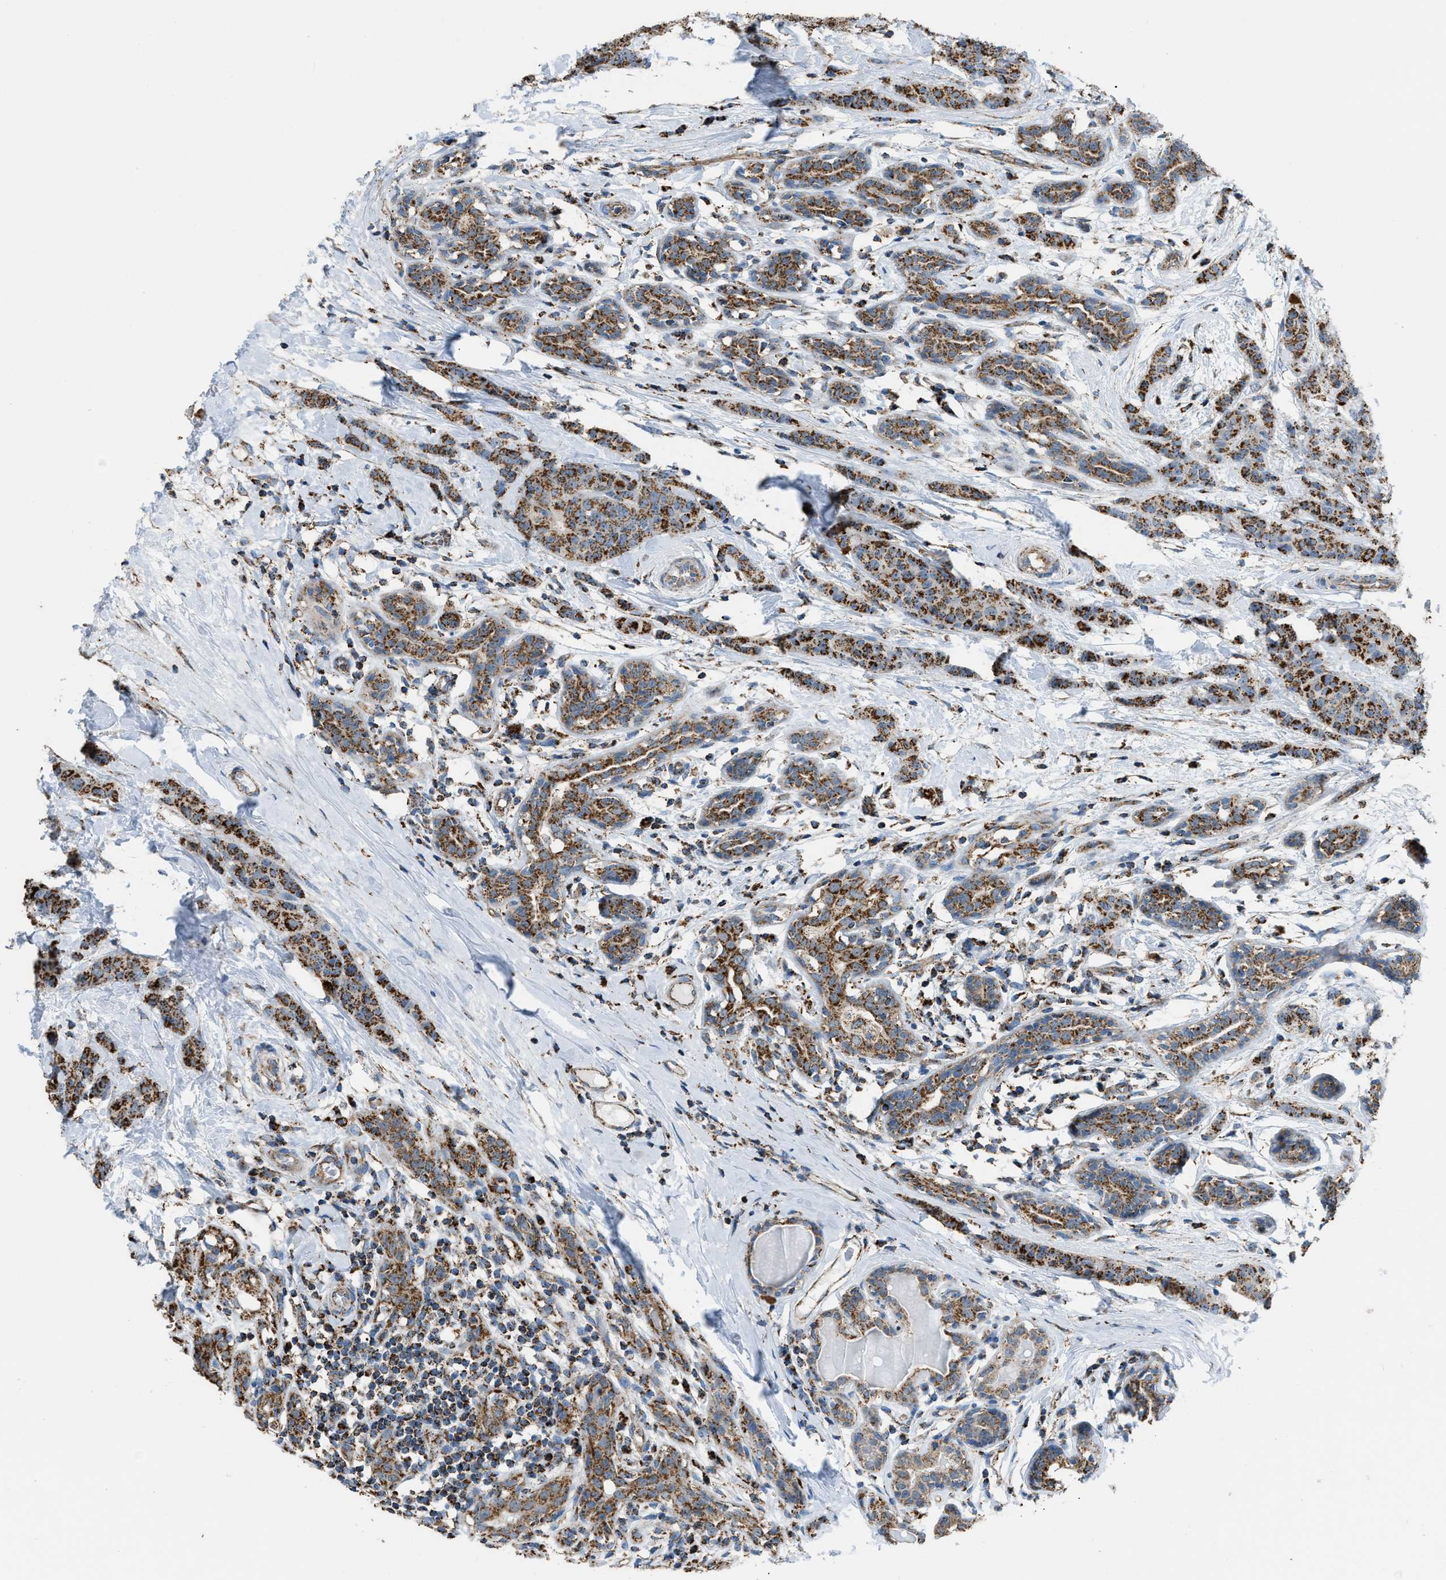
{"staining": {"intensity": "moderate", "quantity": ">75%", "location": "cytoplasmic/membranous"}, "tissue": "breast cancer", "cell_type": "Tumor cells", "image_type": "cancer", "snomed": [{"axis": "morphology", "description": "Normal tissue, NOS"}, {"axis": "morphology", "description": "Duct carcinoma"}, {"axis": "topography", "description": "Breast"}], "caption": "A medium amount of moderate cytoplasmic/membranous staining is appreciated in about >75% of tumor cells in infiltrating ductal carcinoma (breast) tissue.", "gene": "ETFB", "patient": {"sex": "female", "age": 40}}